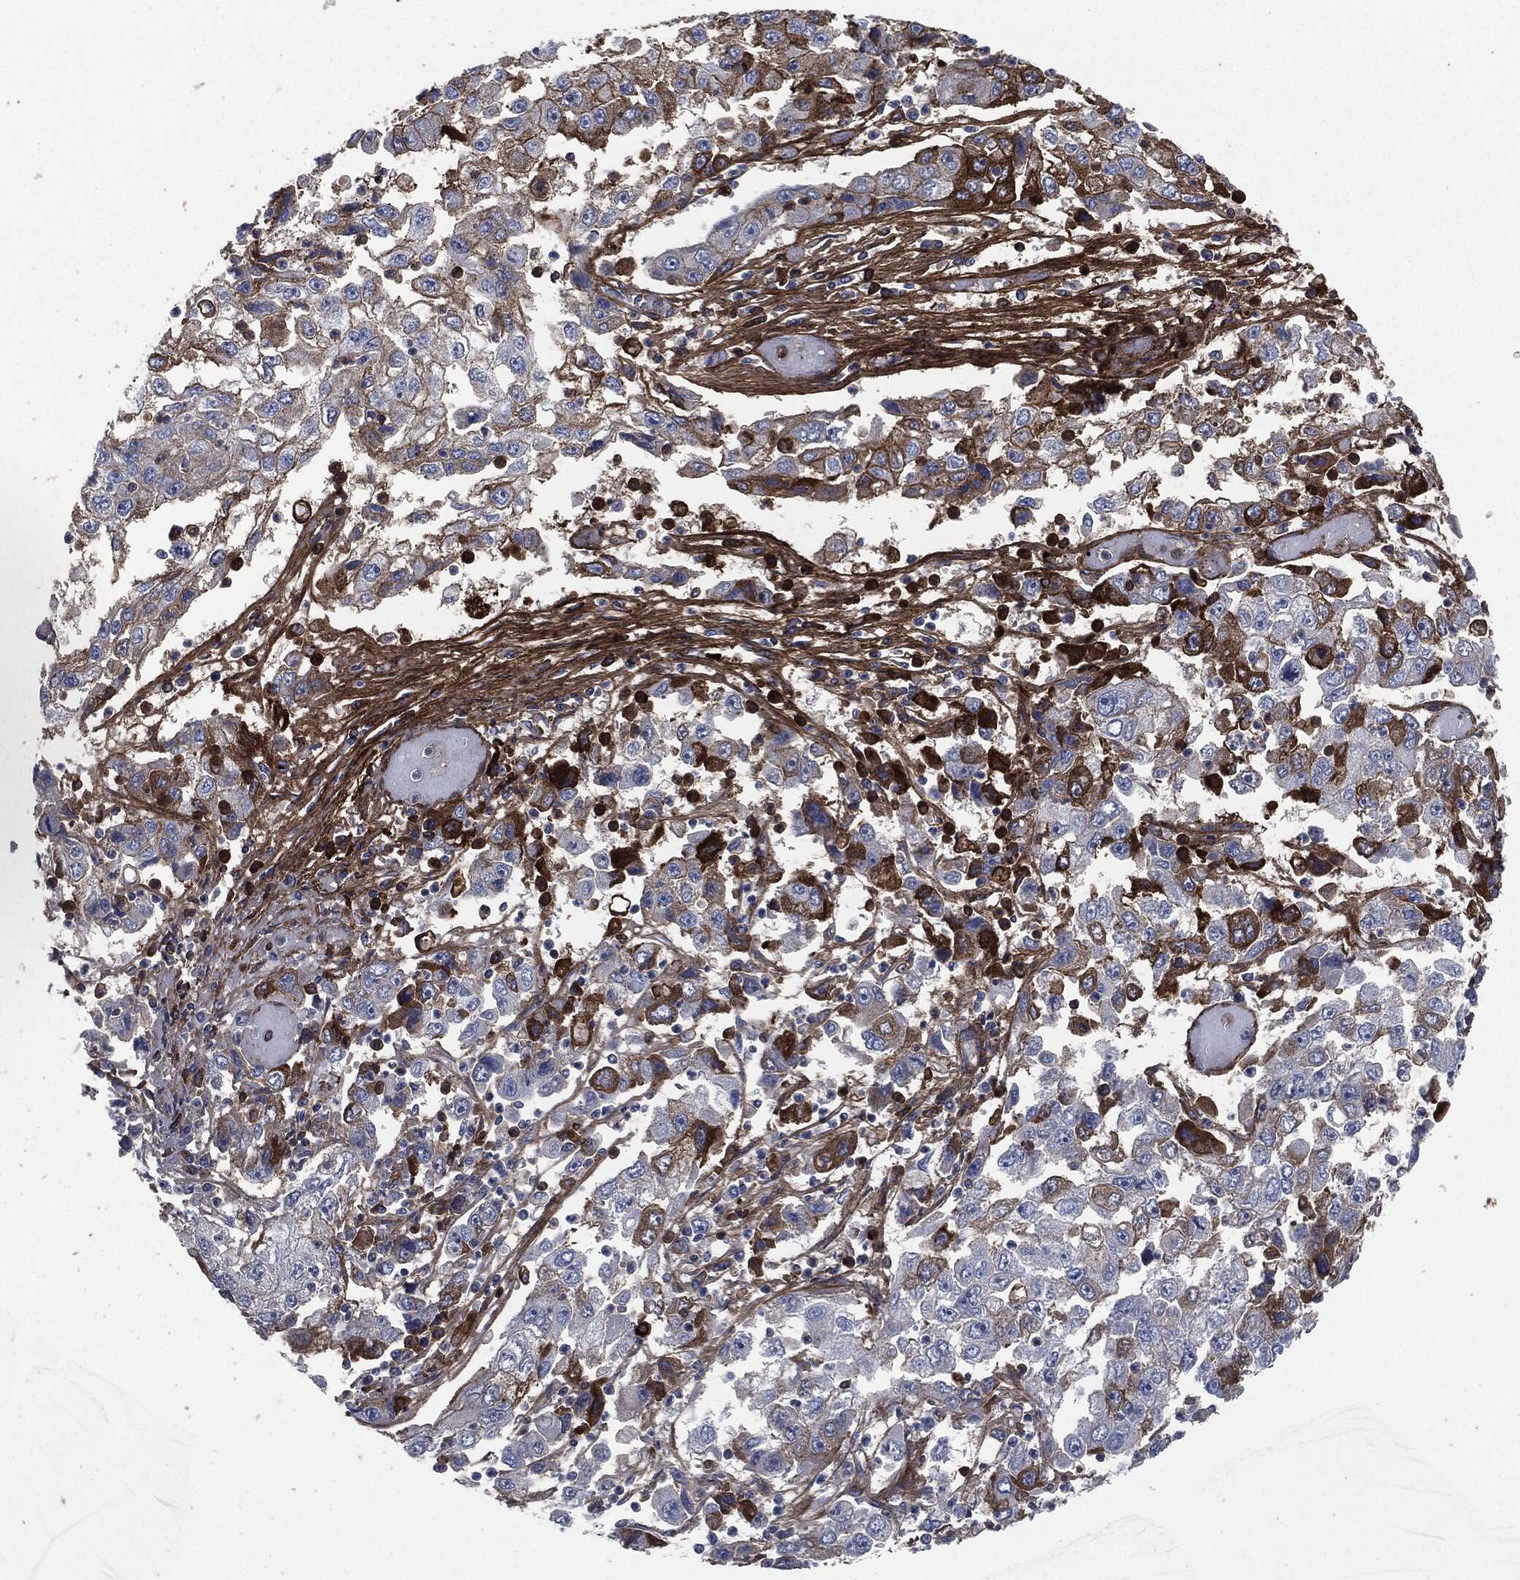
{"staining": {"intensity": "moderate", "quantity": "<25%", "location": "cytoplasmic/membranous"}, "tissue": "cervical cancer", "cell_type": "Tumor cells", "image_type": "cancer", "snomed": [{"axis": "morphology", "description": "Squamous cell carcinoma, NOS"}, {"axis": "topography", "description": "Cervix"}], "caption": "IHC (DAB) staining of human cervical squamous cell carcinoma demonstrates moderate cytoplasmic/membranous protein staining in approximately <25% of tumor cells.", "gene": "APOB", "patient": {"sex": "female", "age": 36}}